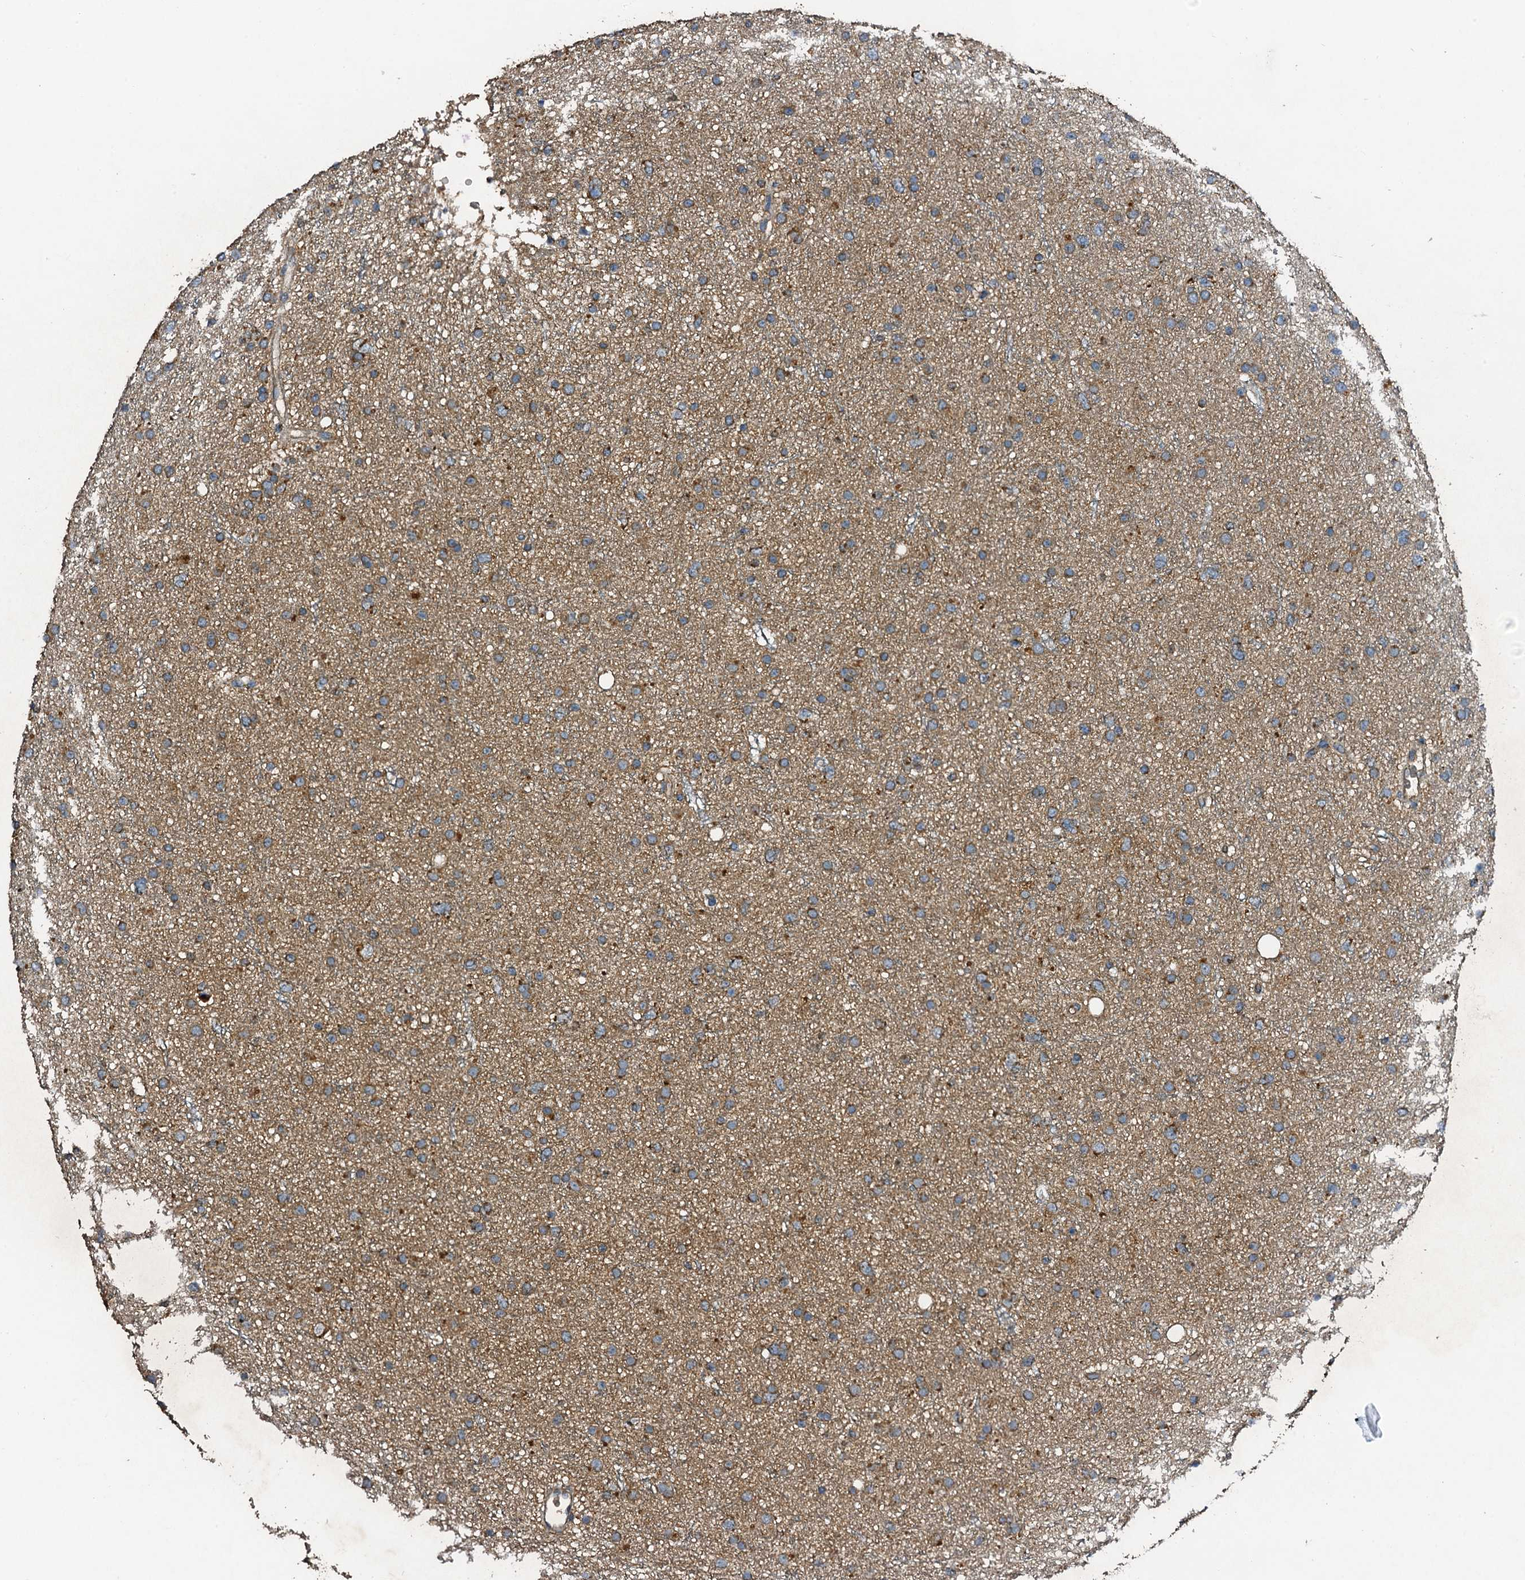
{"staining": {"intensity": "moderate", "quantity": ">75%", "location": "cytoplasmic/membranous"}, "tissue": "glioma", "cell_type": "Tumor cells", "image_type": "cancer", "snomed": [{"axis": "morphology", "description": "Glioma, malignant, Low grade"}, {"axis": "topography", "description": "Cerebral cortex"}], "caption": "Protein staining by IHC exhibits moderate cytoplasmic/membranous positivity in about >75% of tumor cells in glioma. Nuclei are stained in blue.", "gene": "NDUFA13", "patient": {"sex": "female", "age": 39}}